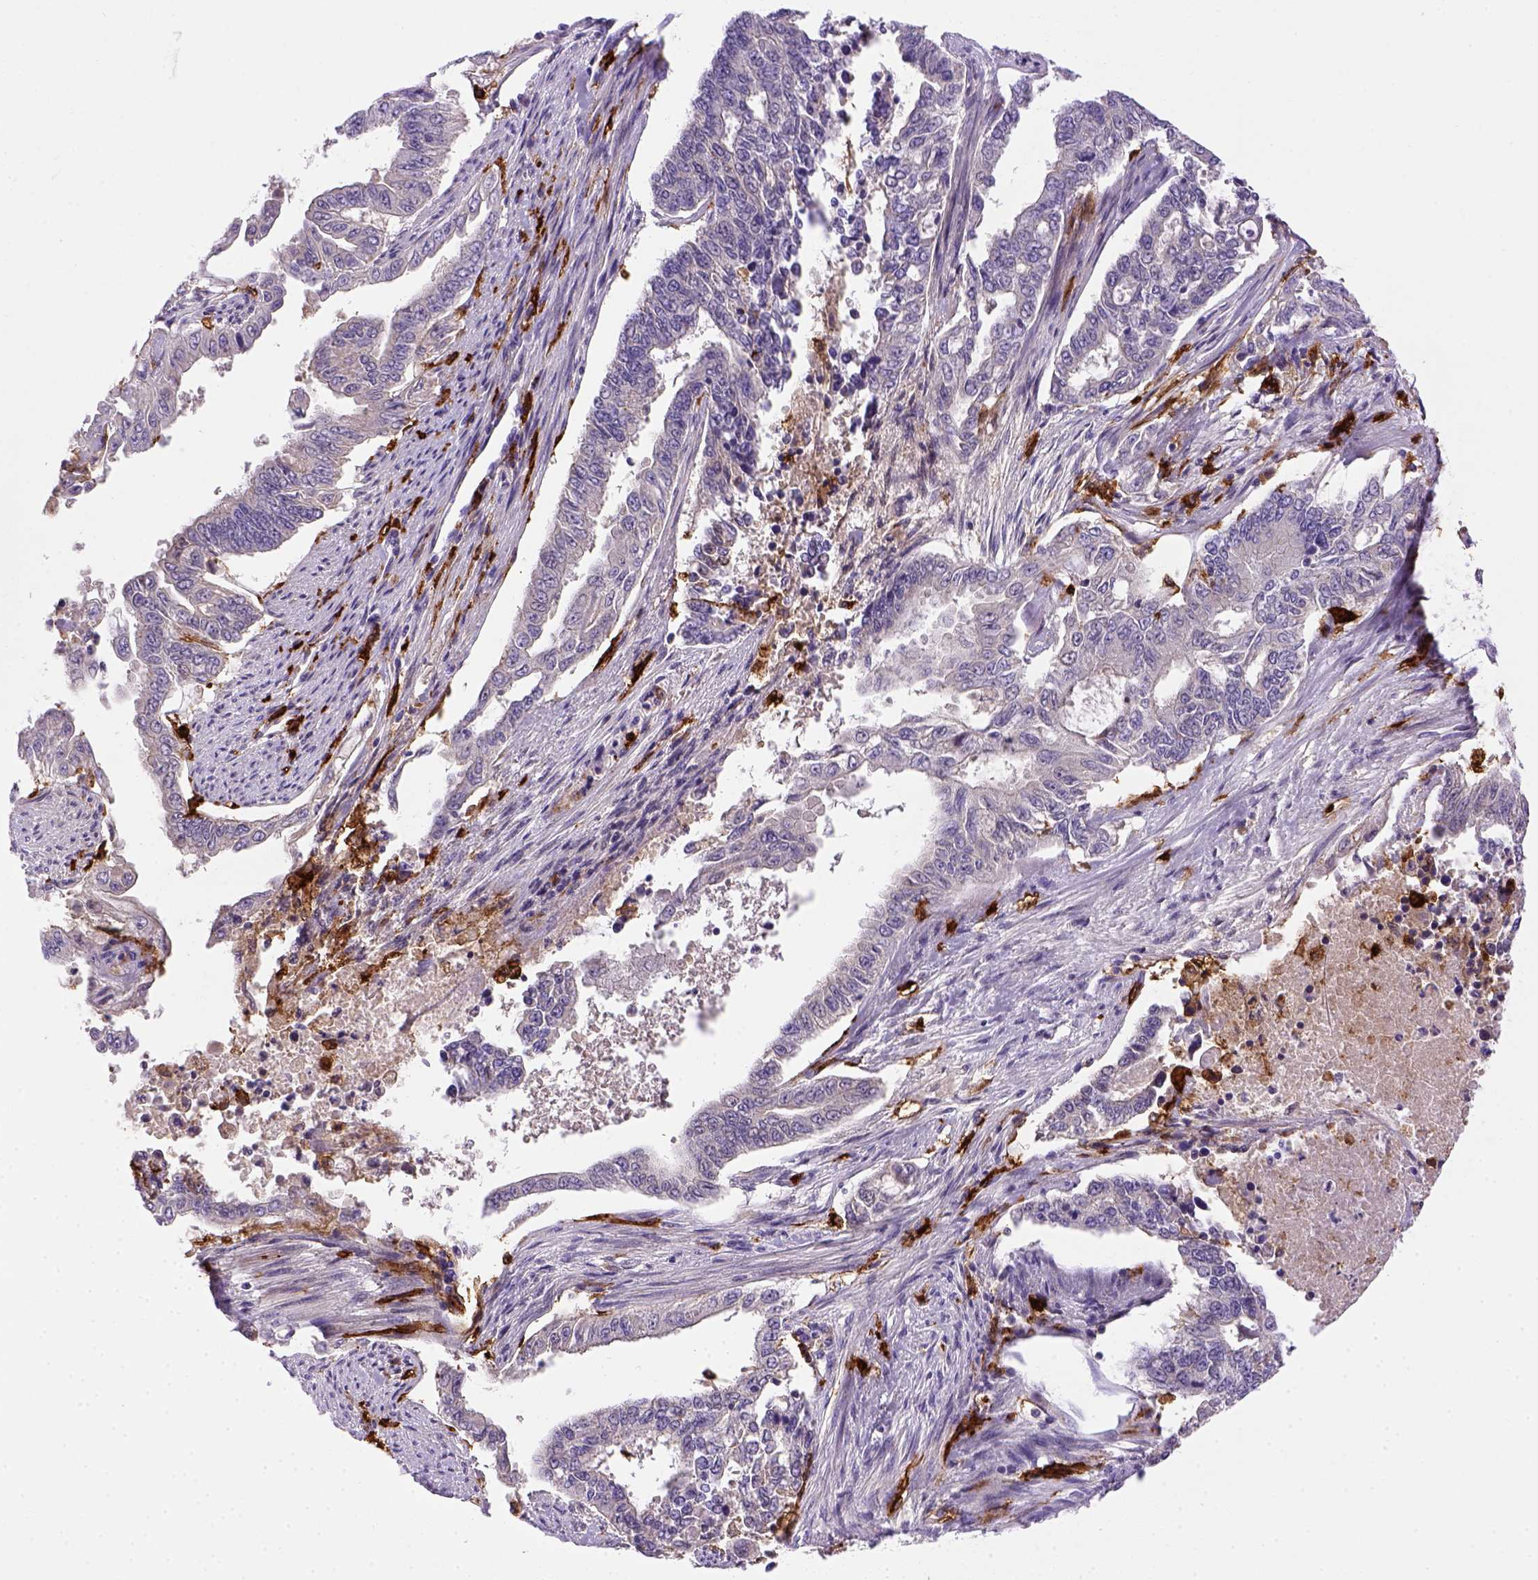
{"staining": {"intensity": "negative", "quantity": "none", "location": "none"}, "tissue": "endometrial cancer", "cell_type": "Tumor cells", "image_type": "cancer", "snomed": [{"axis": "morphology", "description": "Adenocarcinoma, NOS"}, {"axis": "topography", "description": "Uterus"}], "caption": "High magnification brightfield microscopy of endometrial cancer (adenocarcinoma) stained with DAB (3,3'-diaminobenzidine) (brown) and counterstained with hematoxylin (blue): tumor cells show no significant expression.", "gene": "CD14", "patient": {"sex": "female", "age": 59}}